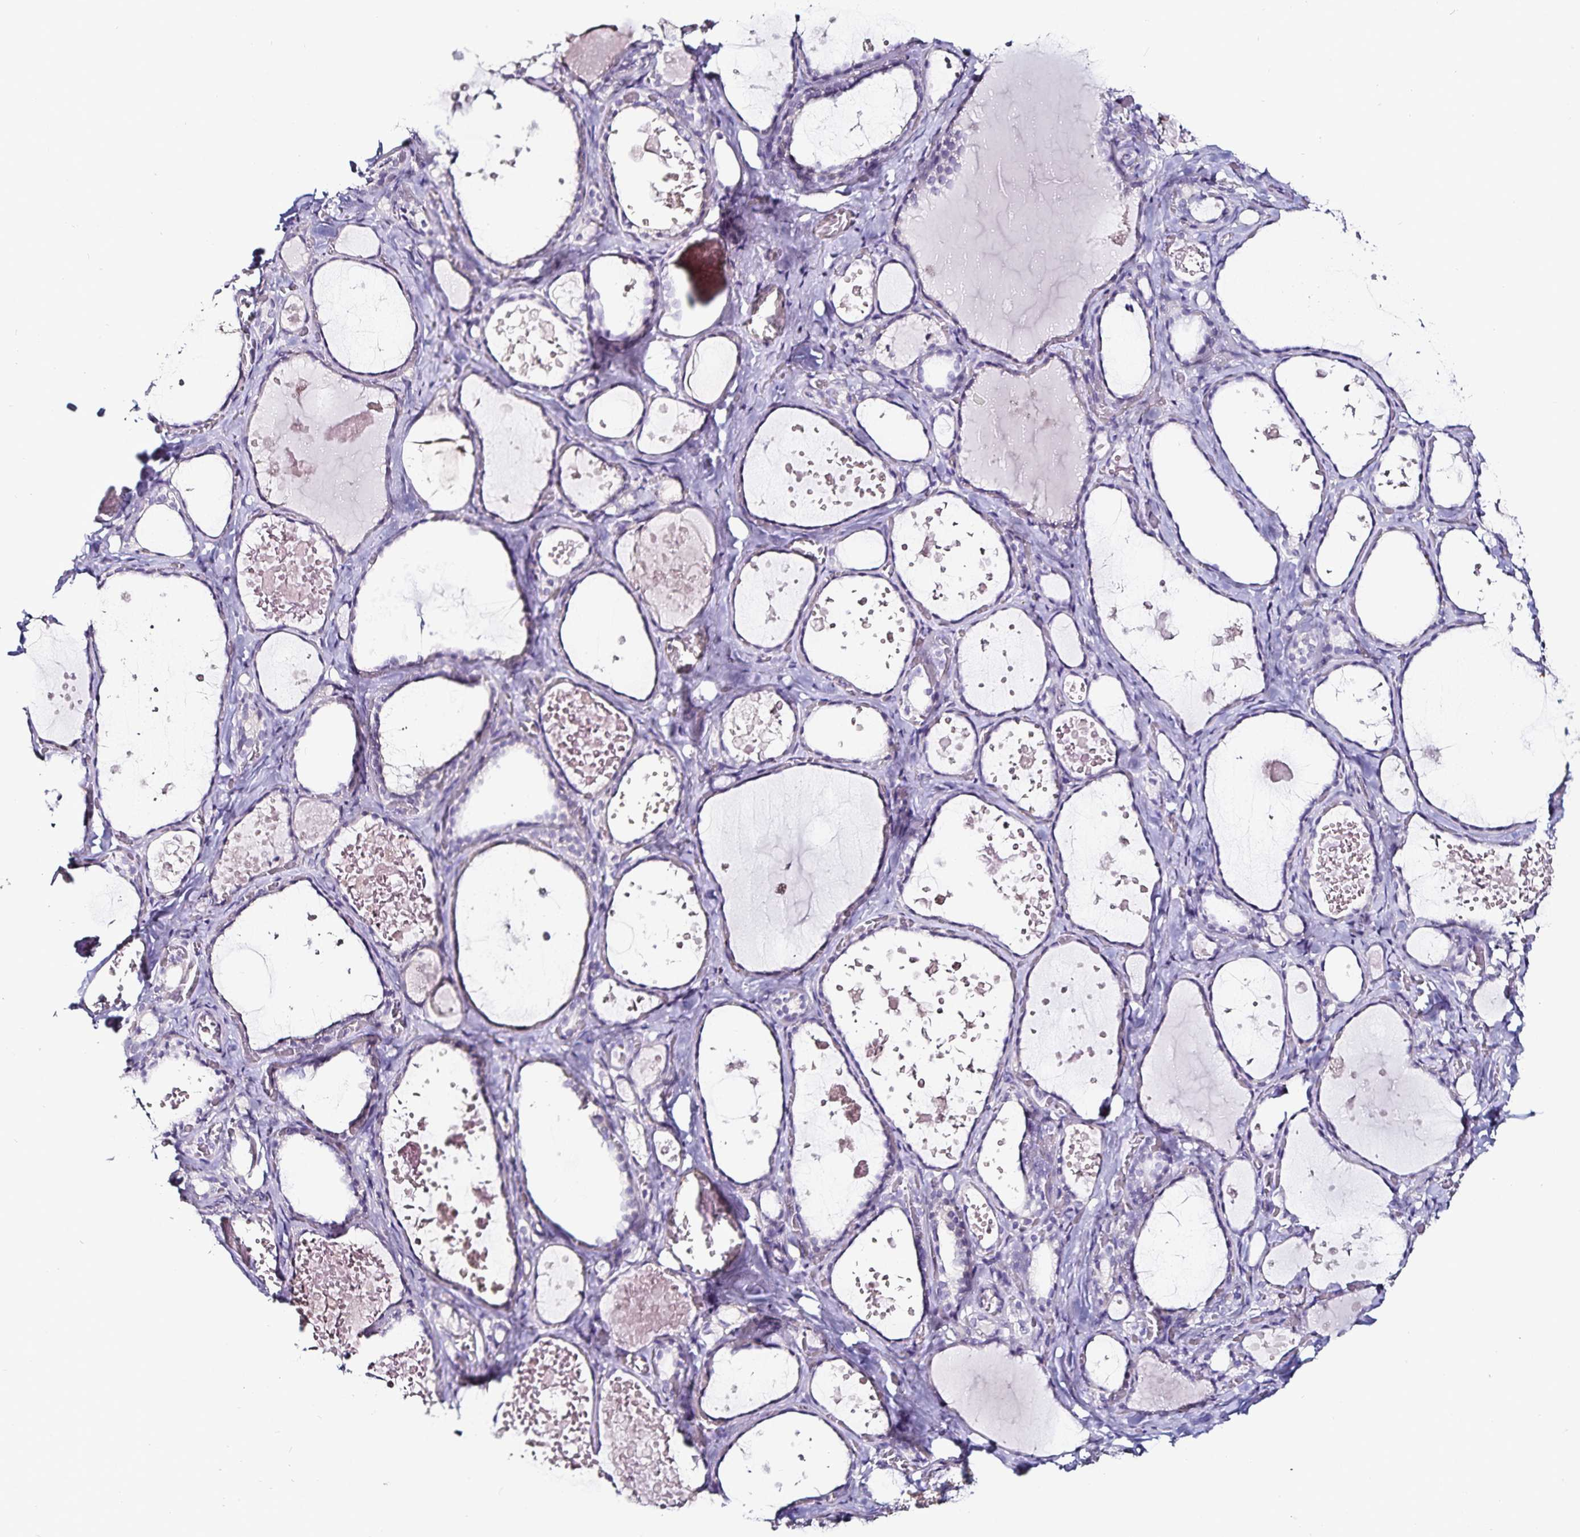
{"staining": {"intensity": "negative", "quantity": "none", "location": "none"}, "tissue": "thyroid gland", "cell_type": "Glandular cells", "image_type": "normal", "snomed": [{"axis": "morphology", "description": "Normal tissue, NOS"}, {"axis": "topography", "description": "Thyroid gland"}], "caption": "This is an IHC image of unremarkable human thyroid gland. There is no expression in glandular cells.", "gene": "TSPAN7", "patient": {"sex": "female", "age": 56}}